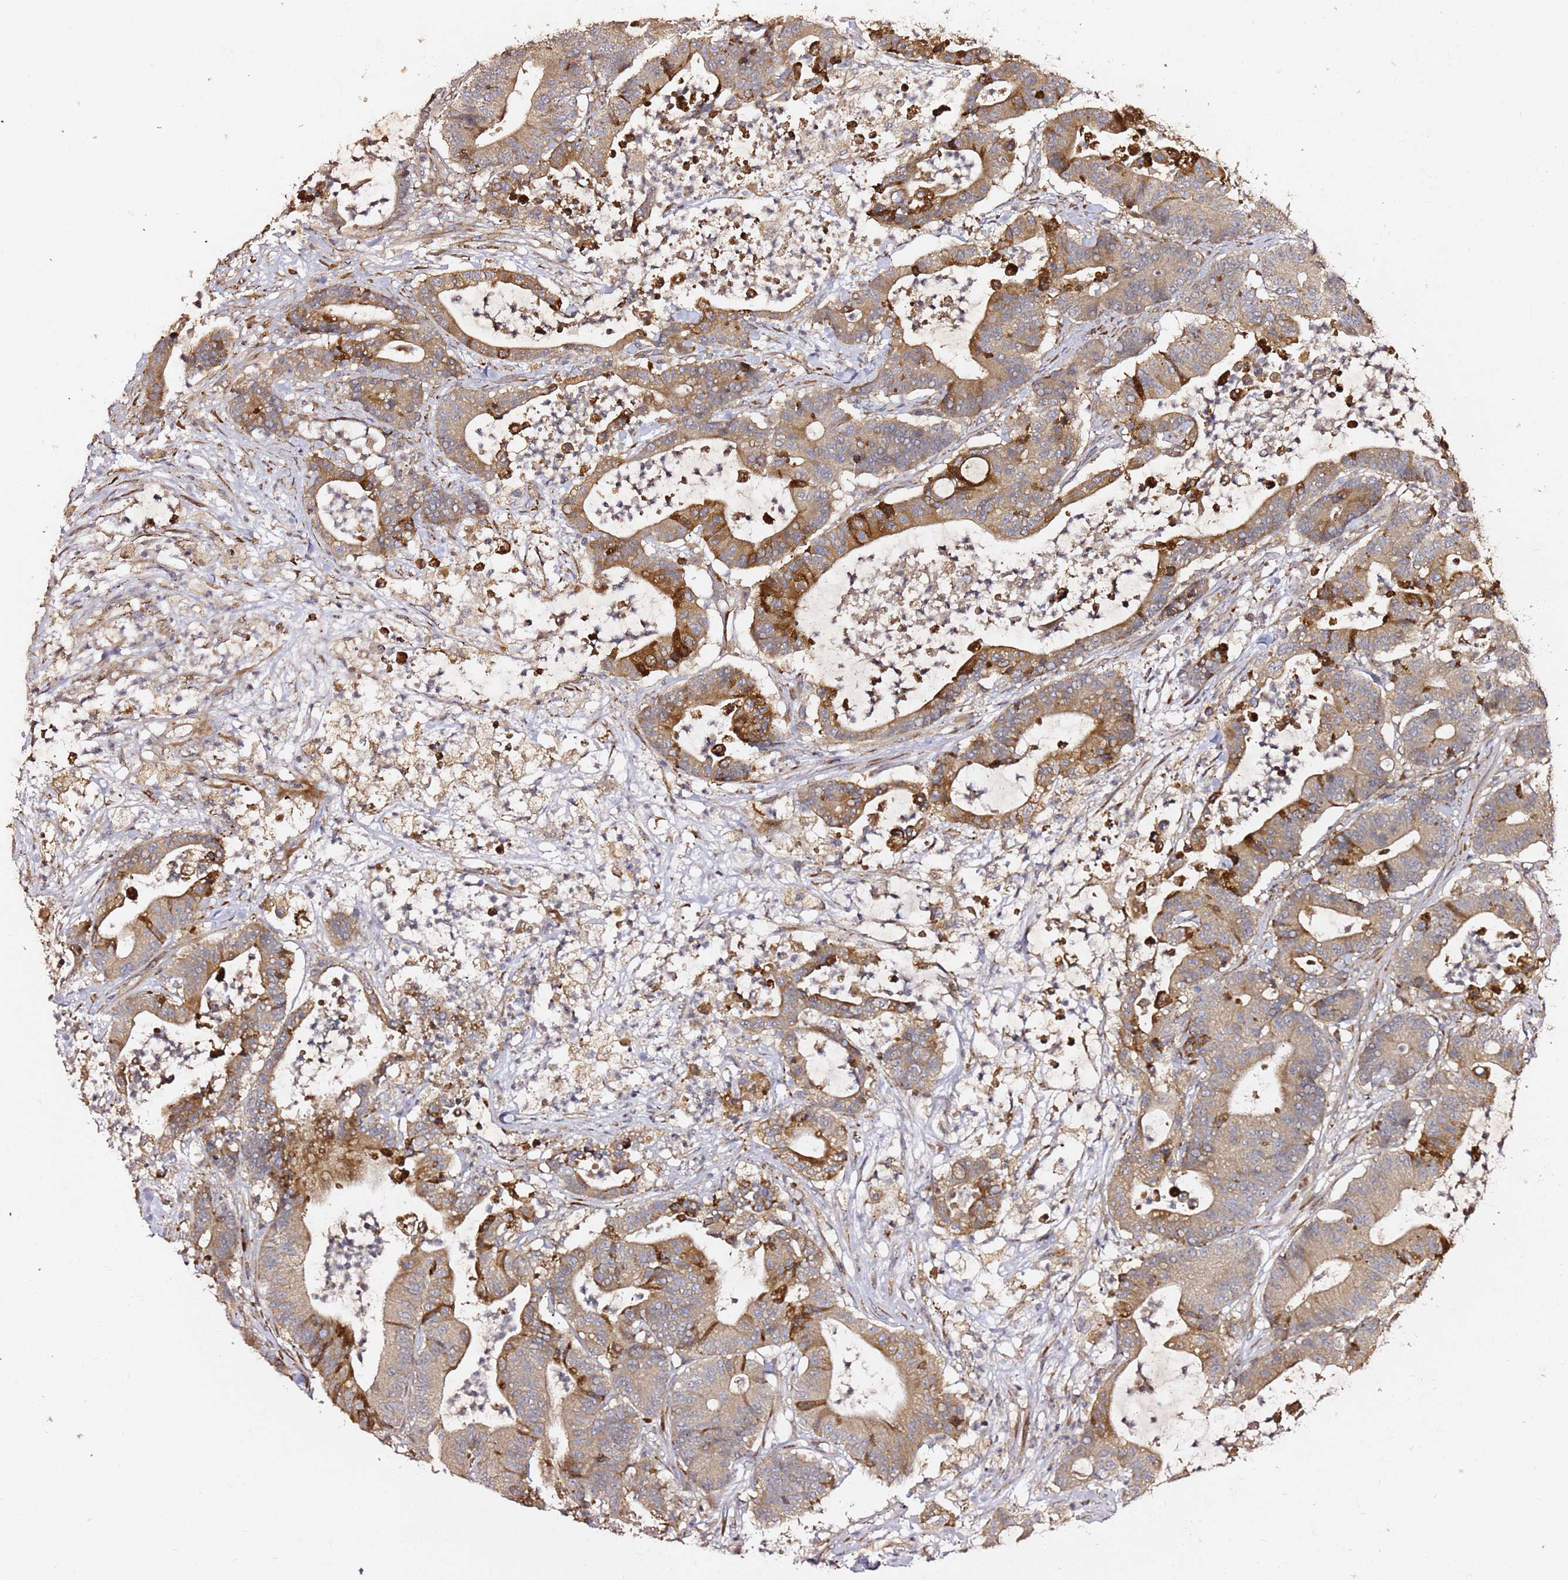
{"staining": {"intensity": "moderate", "quantity": "25%-75%", "location": "cytoplasmic/membranous"}, "tissue": "colorectal cancer", "cell_type": "Tumor cells", "image_type": "cancer", "snomed": [{"axis": "morphology", "description": "Adenocarcinoma, NOS"}, {"axis": "topography", "description": "Colon"}], "caption": "IHC (DAB (3,3'-diaminobenzidine)) staining of human colorectal cancer (adenocarcinoma) demonstrates moderate cytoplasmic/membranous protein staining in about 25%-75% of tumor cells.", "gene": "HSD17B7", "patient": {"sex": "female", "age": 84}}